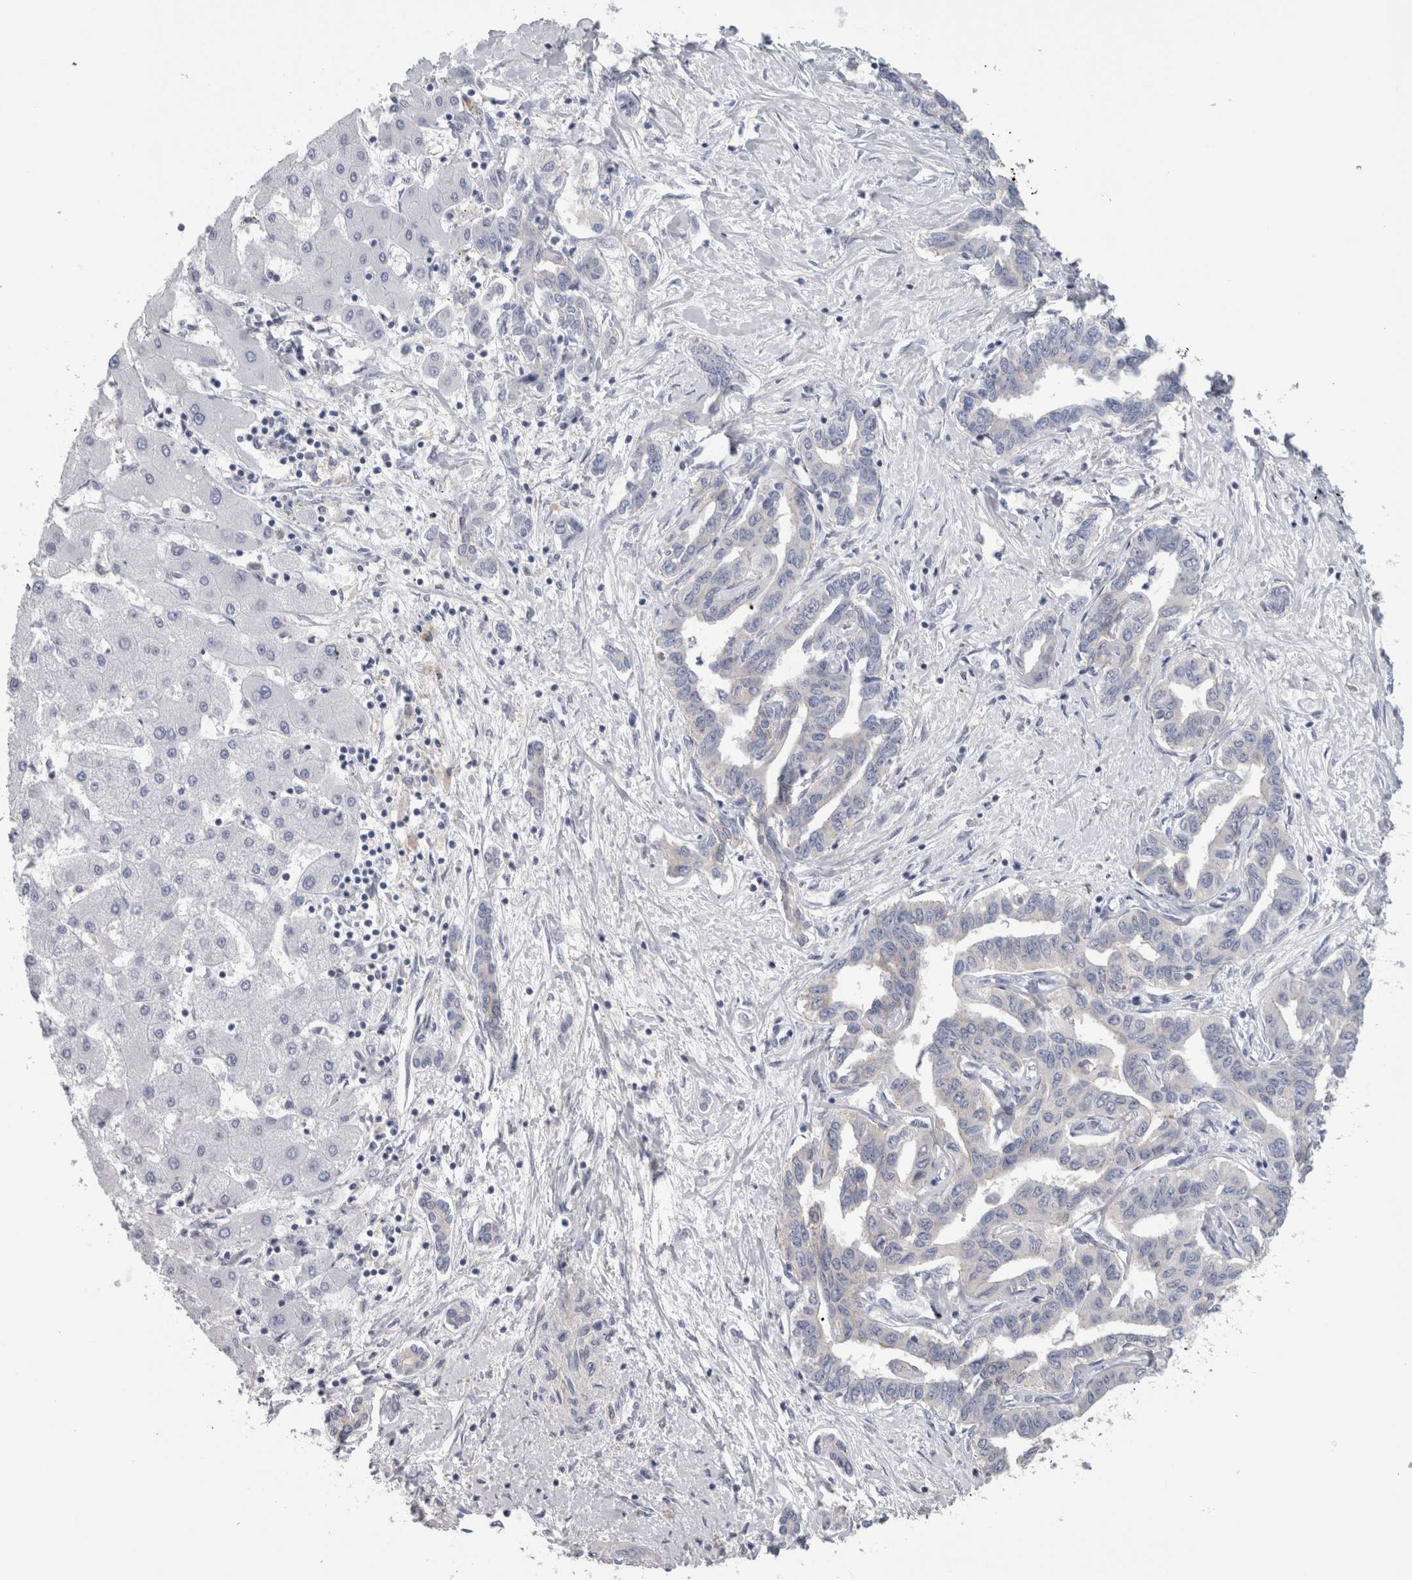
{"staining": {"intensity": "negative", "quantity": "none", "location": "none"}, "tissue": "liver cancer", "cell_type": "Tumor cells", "image_type": "cancer", "snomed": [{"axis": "morphology", "description": "Cholangiocarcinoma"}, {"axis": "topography", "description": "Liver"}], "caption": "The immunohistochemistry (IHC) micrograph has no significant staining in tumor cells of cholangiocarcinoma (liver) tissue. (DAB (3,3'-diaminobenzidine) IHC visualized using brightfield microscopy, high magnification).", "gene": "SCRN1", "patient": {"sex": "male", "age": 59}}